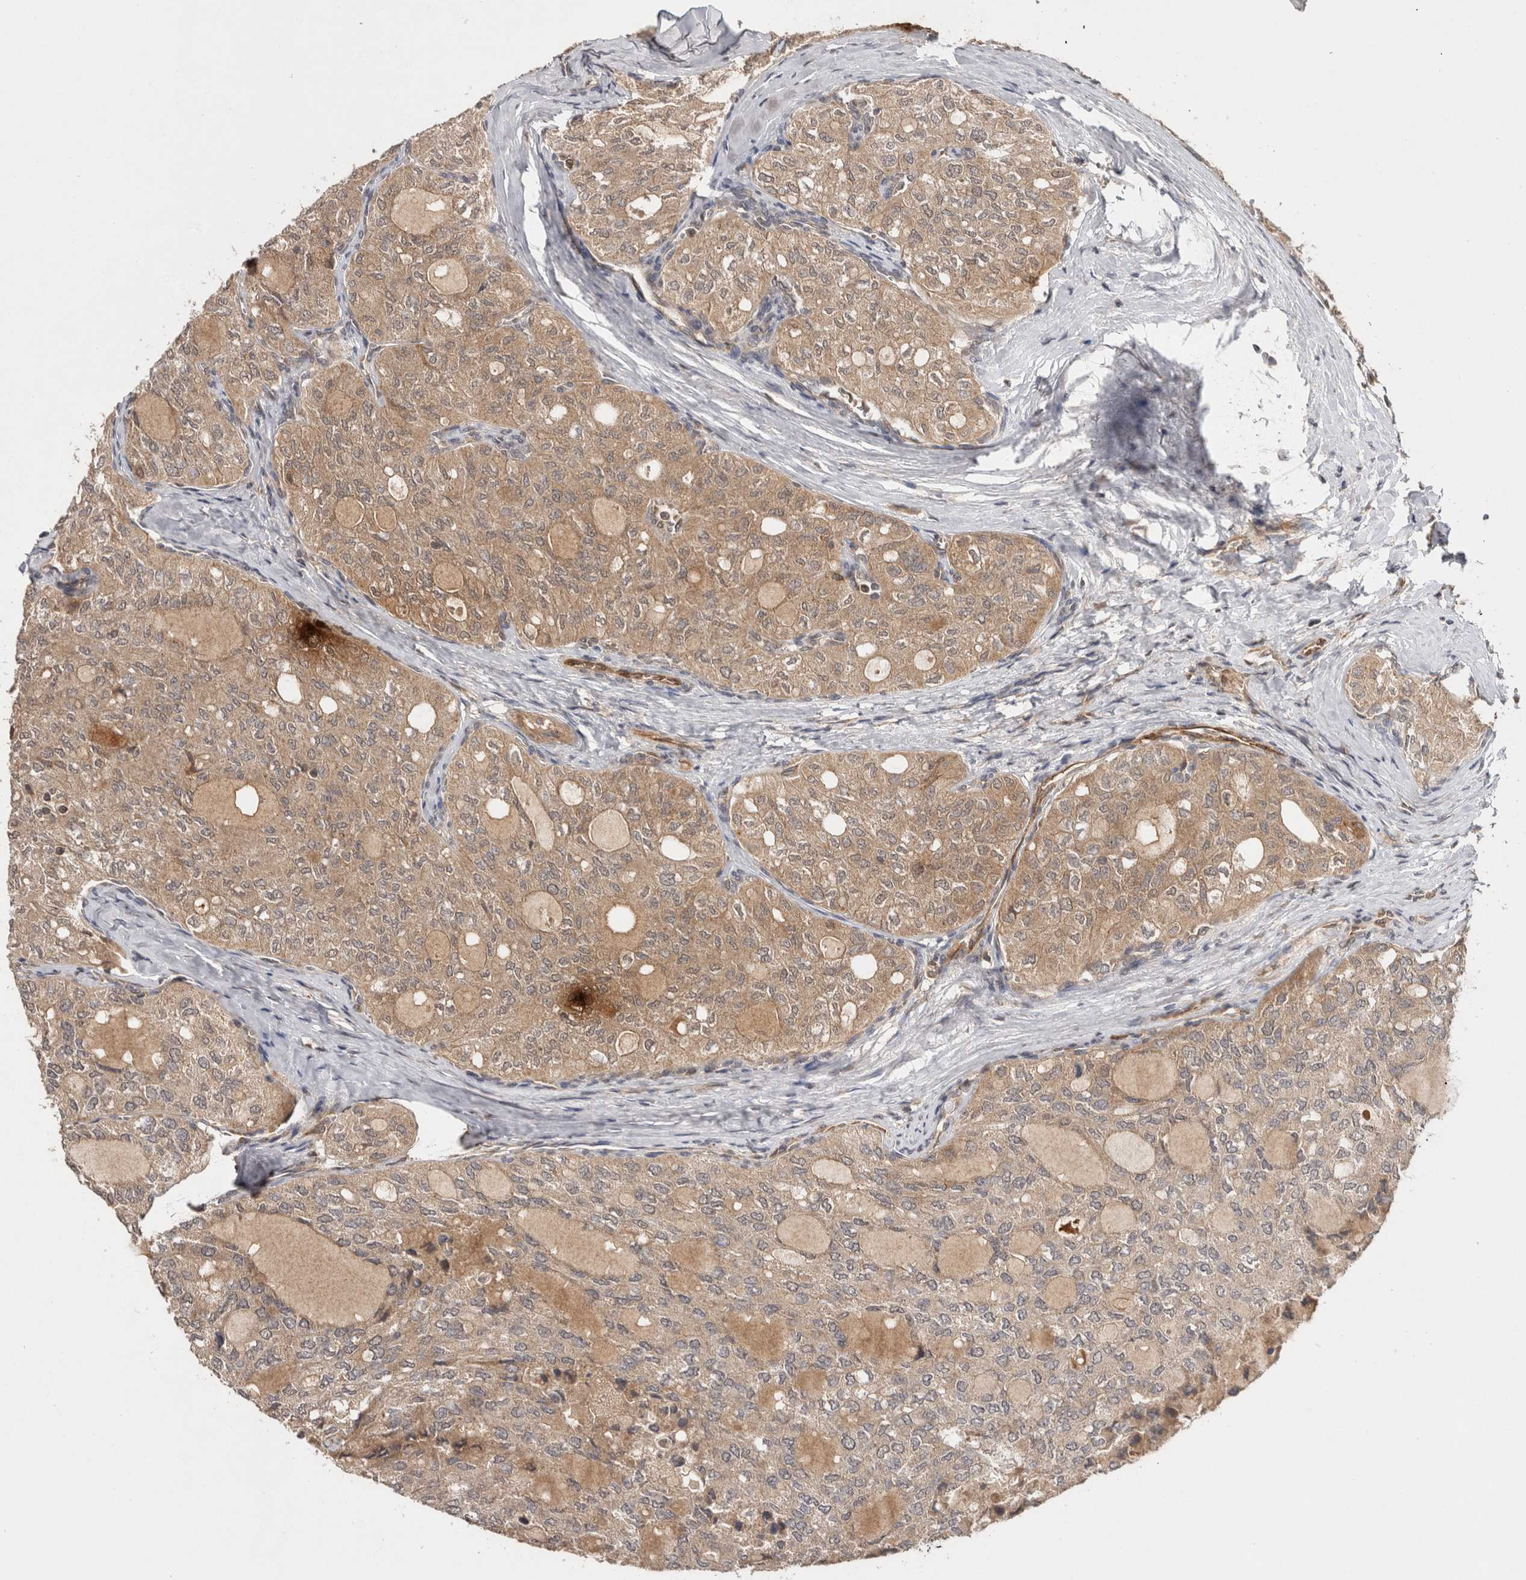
{"staining": {"intensity": "weak", "quantity": ">75%", "location": "cytoplasmic/membranous"}, "tissue": "thyroid cancer", "cell_type": "Tumor cells", "image_type": "cancer", "snomed": [{"axis": "morphology", "description": "Follicular adenoma carcinoma, NOS"}, {"axis": "topography", "description": "Thyroid gland"}], "caption": "Immunohistochemical staining of thyroid follicular adenoma carcinoma demonstrates low levels of weak cytoplasmic/membranous protein positivity in about >75% of tumor cells.", "gene": "HMOX2", "patient": {"sex": "male", "age": 75}}